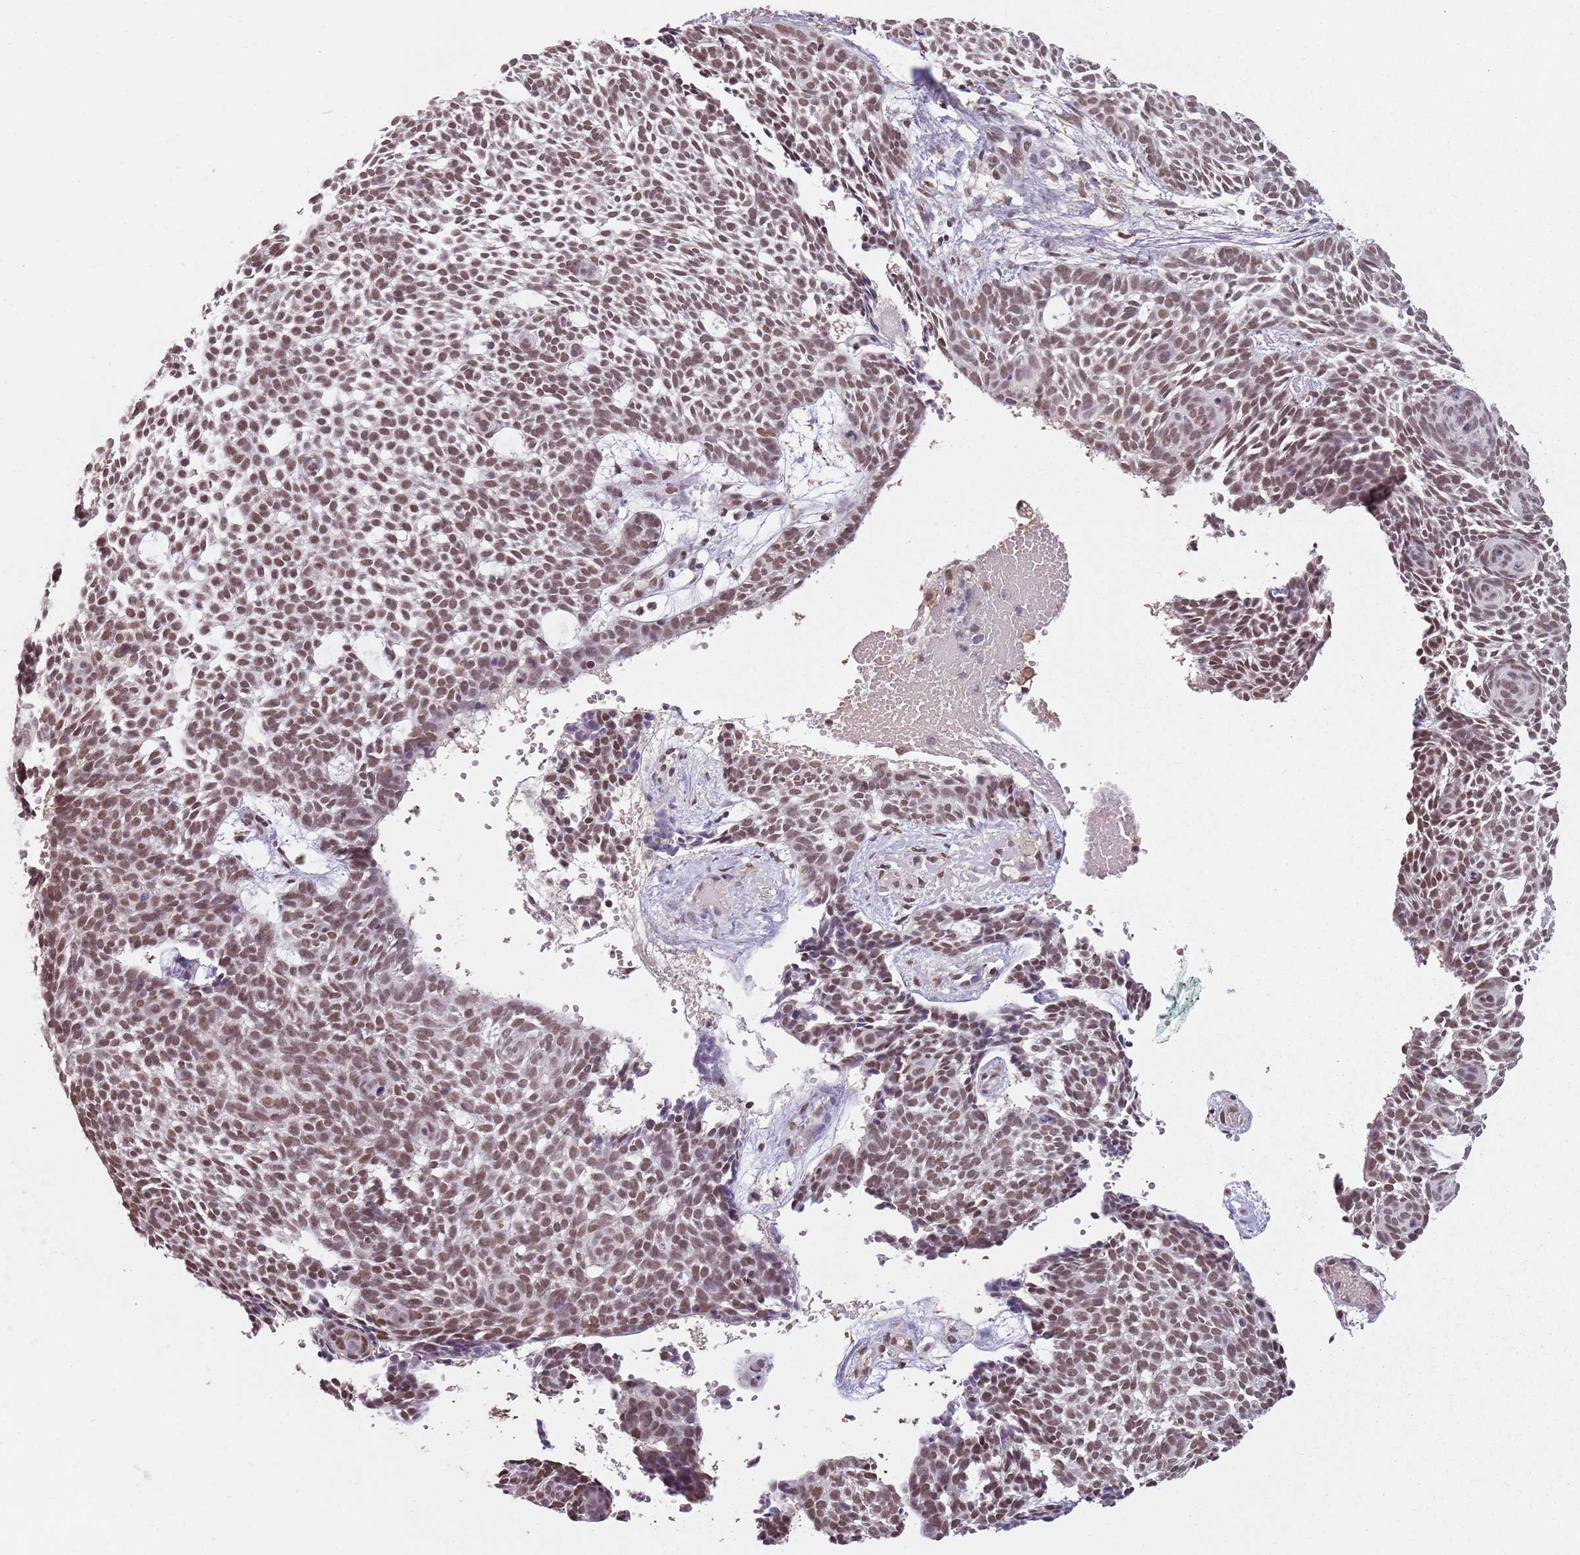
{"staining": {"intensity": "moderate", "quantity": ">75%", "location": "nuclear"}, "tissue": "skin cancer", "cell_type": "Tumor cells", "image_type": "cancer", "snomed": [{"axis": "morphology", "description": "Basal cell carcinoma"}, {"axis": "topography", "description": "Skin"}], "caption": "Basal cell carcinoma (skin) tissue reveals moderate nuclear positivity in approximately >75% of tumor cells, visualized by immunohistochemistry. The staining was performed using DAB (3,3'-diaminobenzidine), with brown indicating positive protein expression. Nuclei are stained blue with hematoxylin.", "gene": "ARL14EP", "patient": {"sex": "male", "age": 61}}